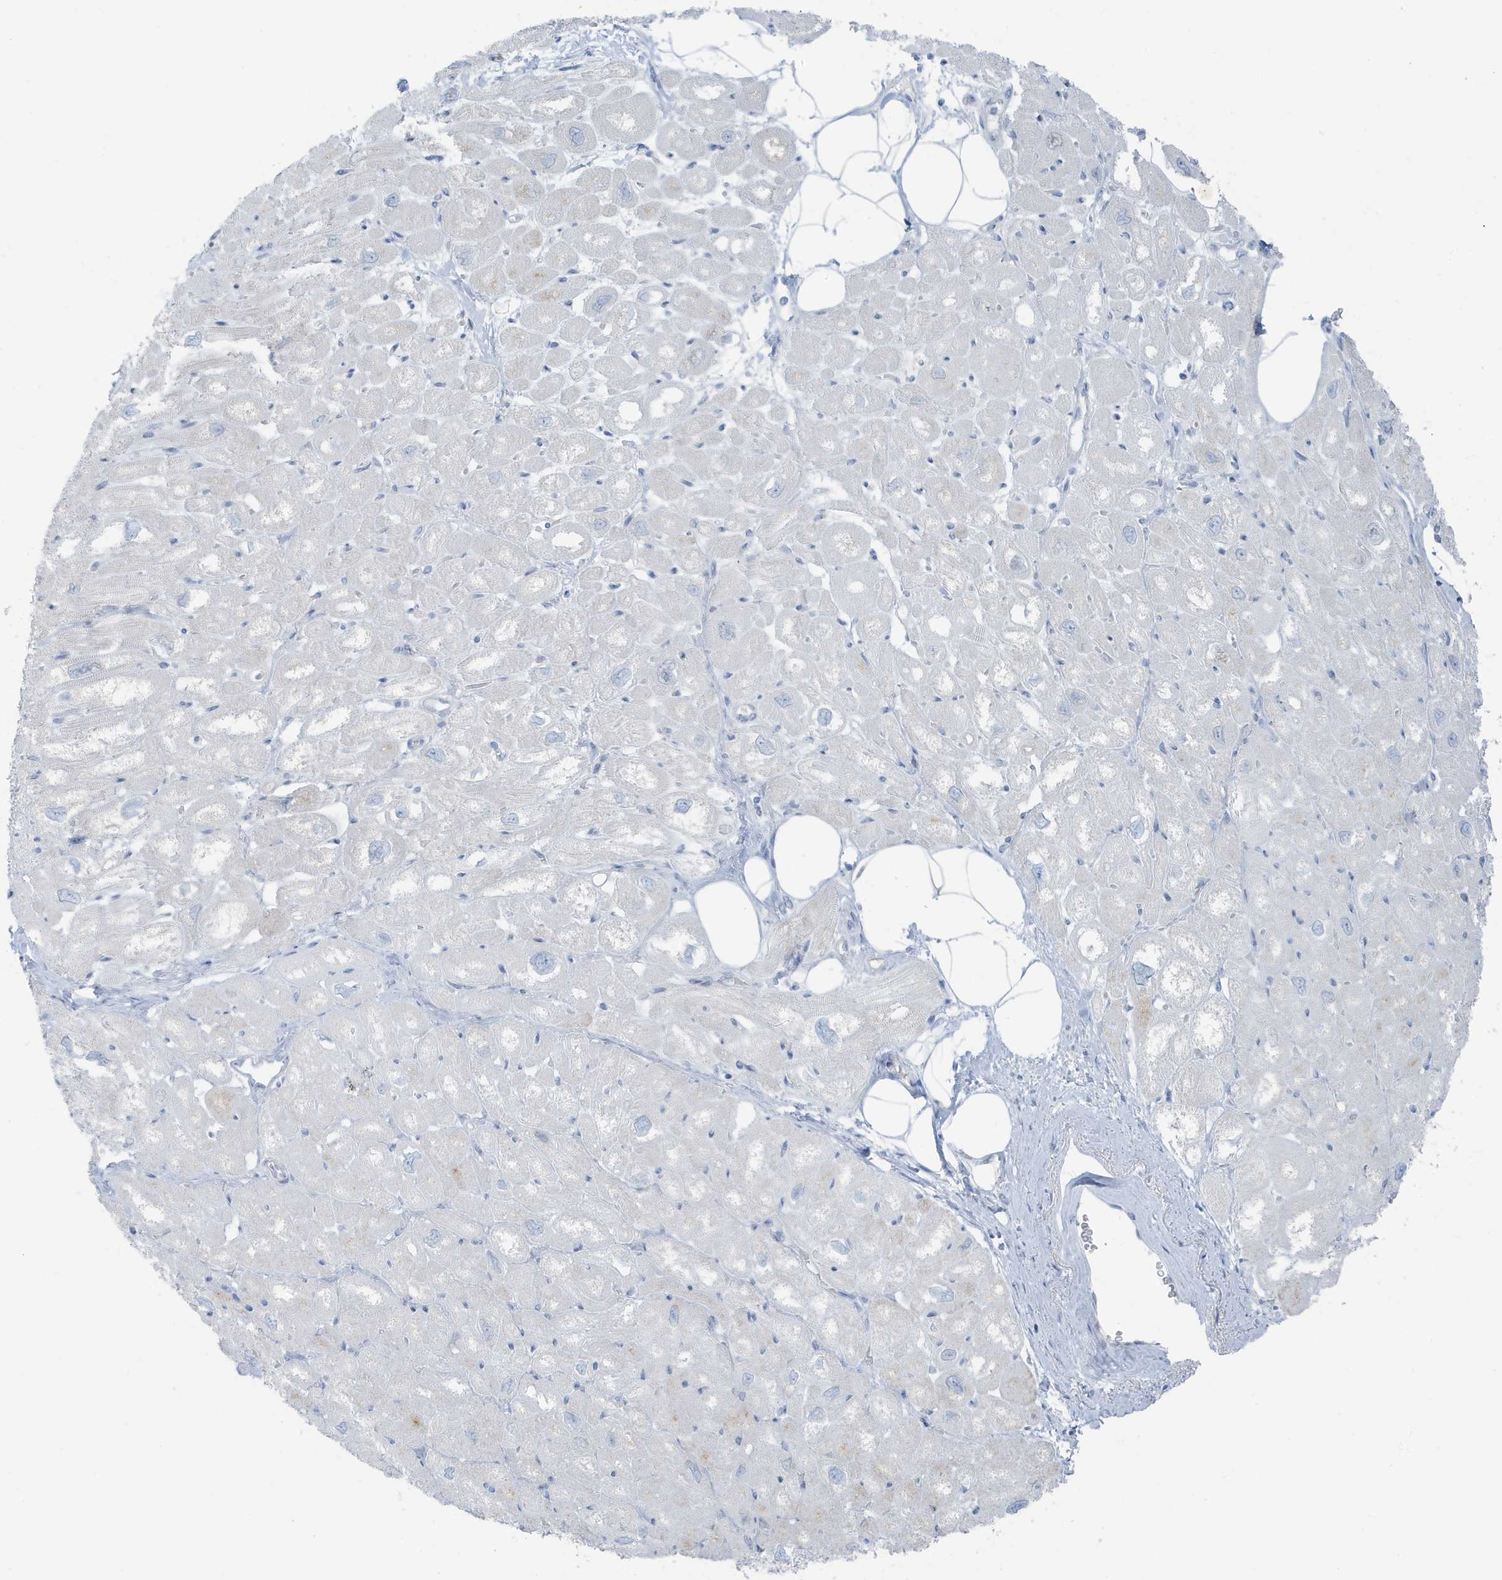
{"staining": {"intensity": "negative", "quantity": "none", "location": "none"}, "tissue": "heart muscle", "cell_type": "Cardiomyocytes", "image_type": "normal", "snomed": [{"axis": "morphology", "description": "Normal tissue, NOS"}, {"axis": "topography", "description": "Heart"}], "caption": "Immunohistochemistry (IHC) photomicrograph of normal heart muscle stained for a protein (brown), which demonstrates no positivity in cardiomyocytes.", "gene": "ZFP64", "patient": {"sex": "male", "age": 50}}